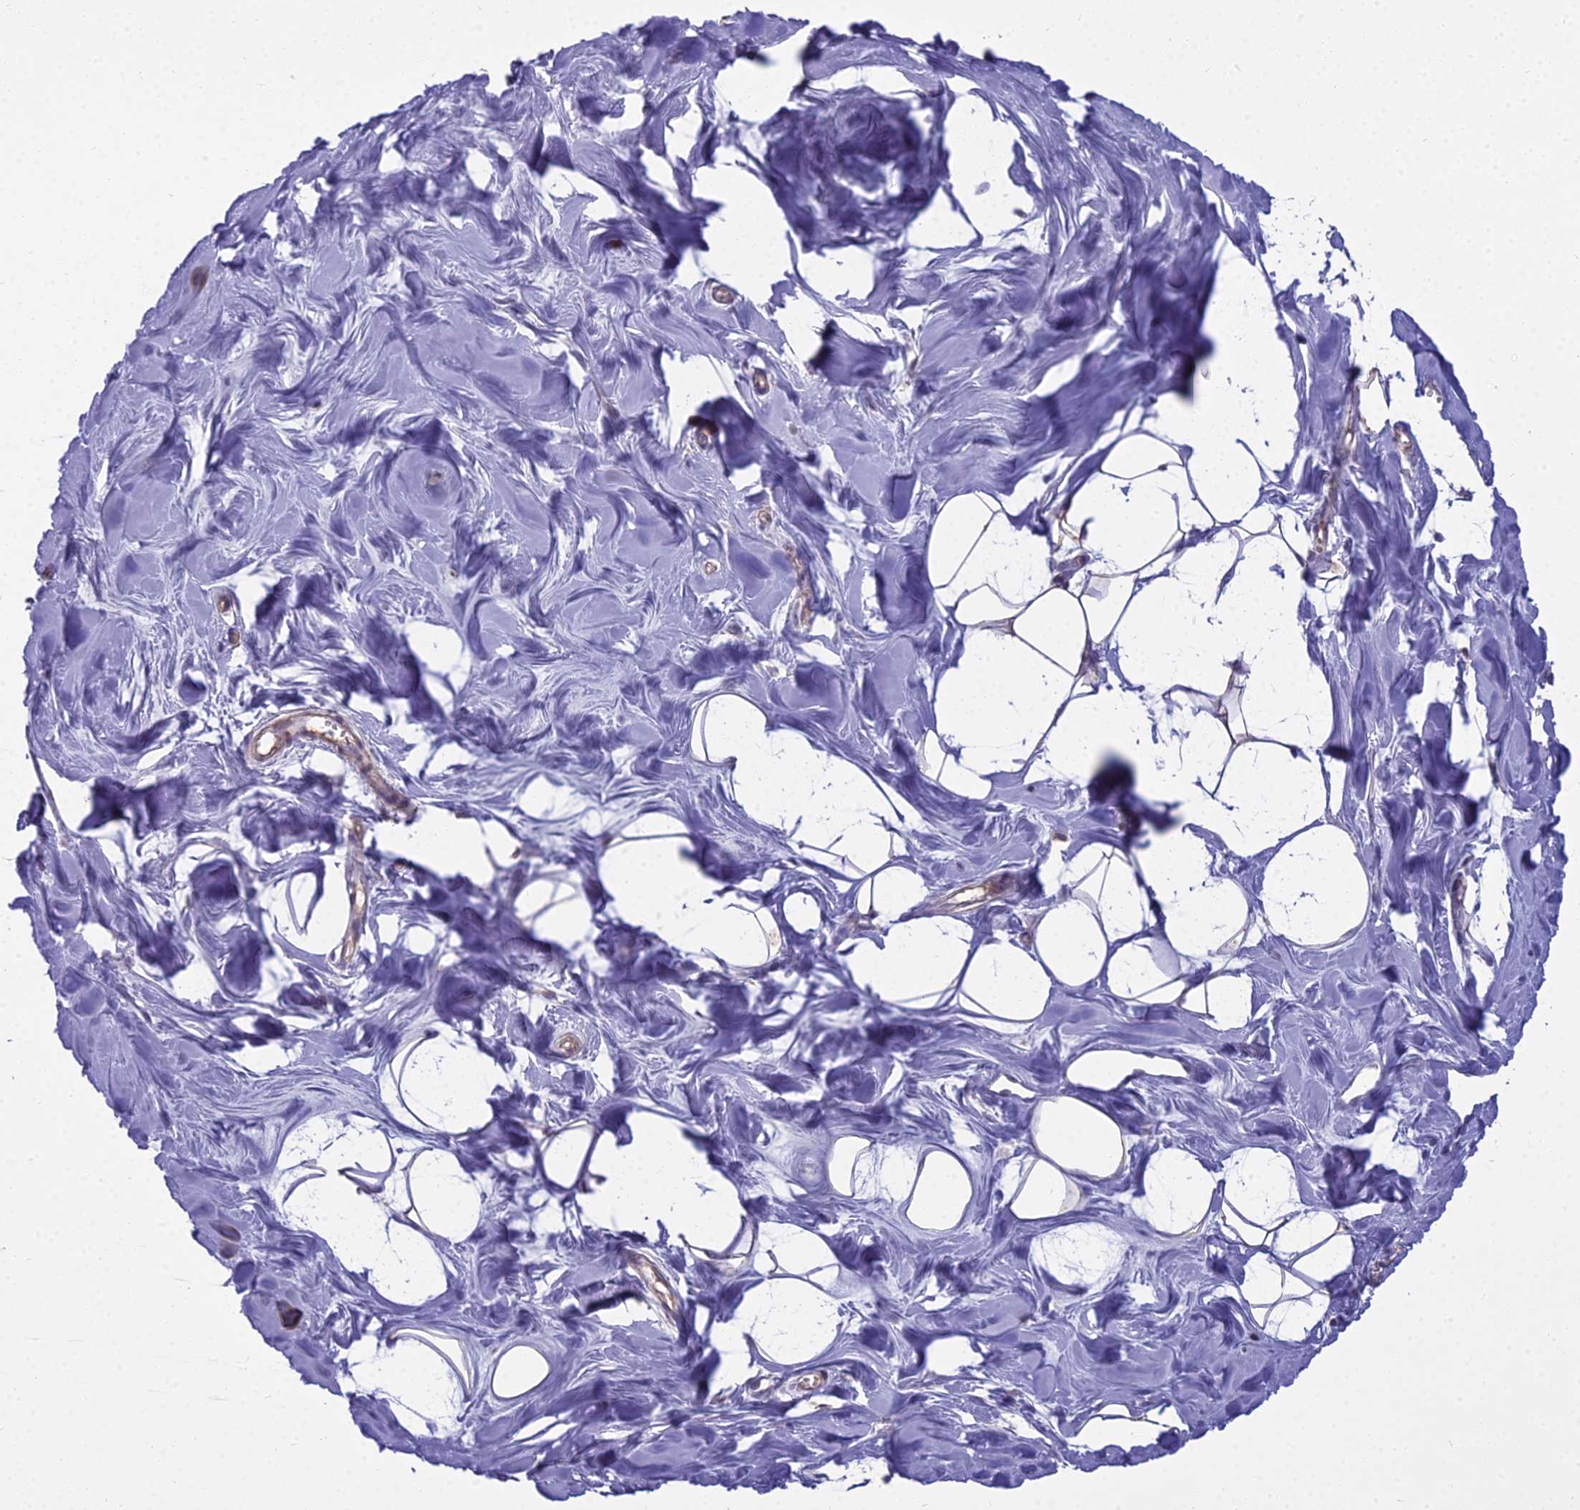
{"staining": {"intensity": "negative", "quantity": "none", "location": "none"}, "tissue": "breast", "cell_type": "Adipocytes", "image_type": "normal", "snomed": [{"axis": "morphology", "description": "Normal tissue, NOS"}, {"axis": "topography", "description": "Breast"}], "caption": "Protein analysis of benign breast shows no significant positivity in adipocytes.", "gene": "BLNK", "patient": {"sex": "female", "age": 27}}